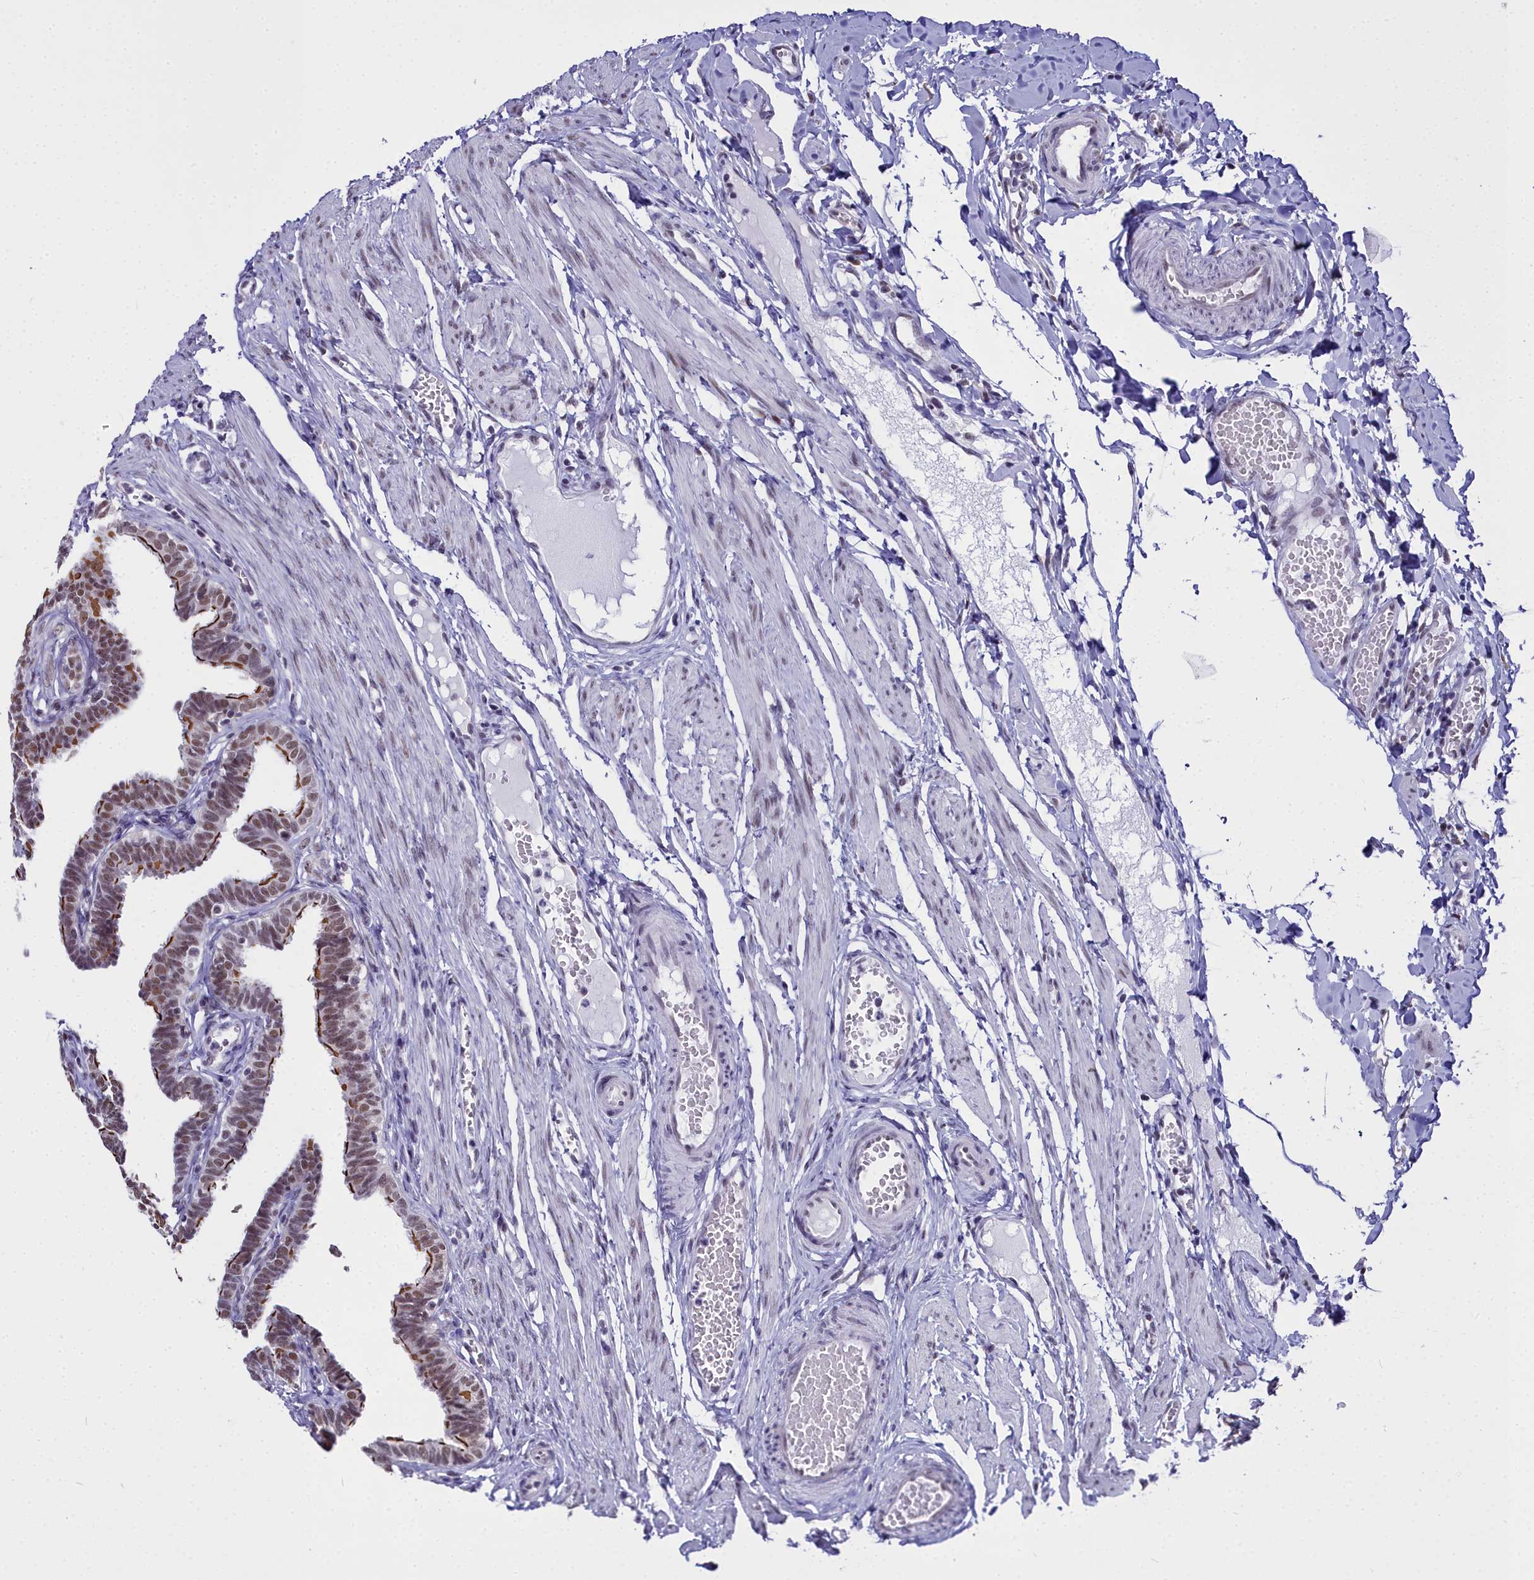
{"staining": {"intensity": "moderate", "quantity": "25%-75%", "location": "cytoplasmic/membranous,nuclear"}, "tissue": "fallopian tube", "cell_type": "Glandular cells", "image_type": "normal", "snomed": [{"axis": "morphology", "description": "Normal tissue, NOS"}, {"axis": "topography", "description": "Fallopian tube"}, {"axis": "topography", "description": "Ovary"}], "caption": "Protein analysis of unremarkable fallopian tube shows moderate cytoplasmic/membranous,nuclear positivity in about 25%-75% of glandular cells.", "gene": "RBM12", "patient": {"sex": "female", "age": 23}}